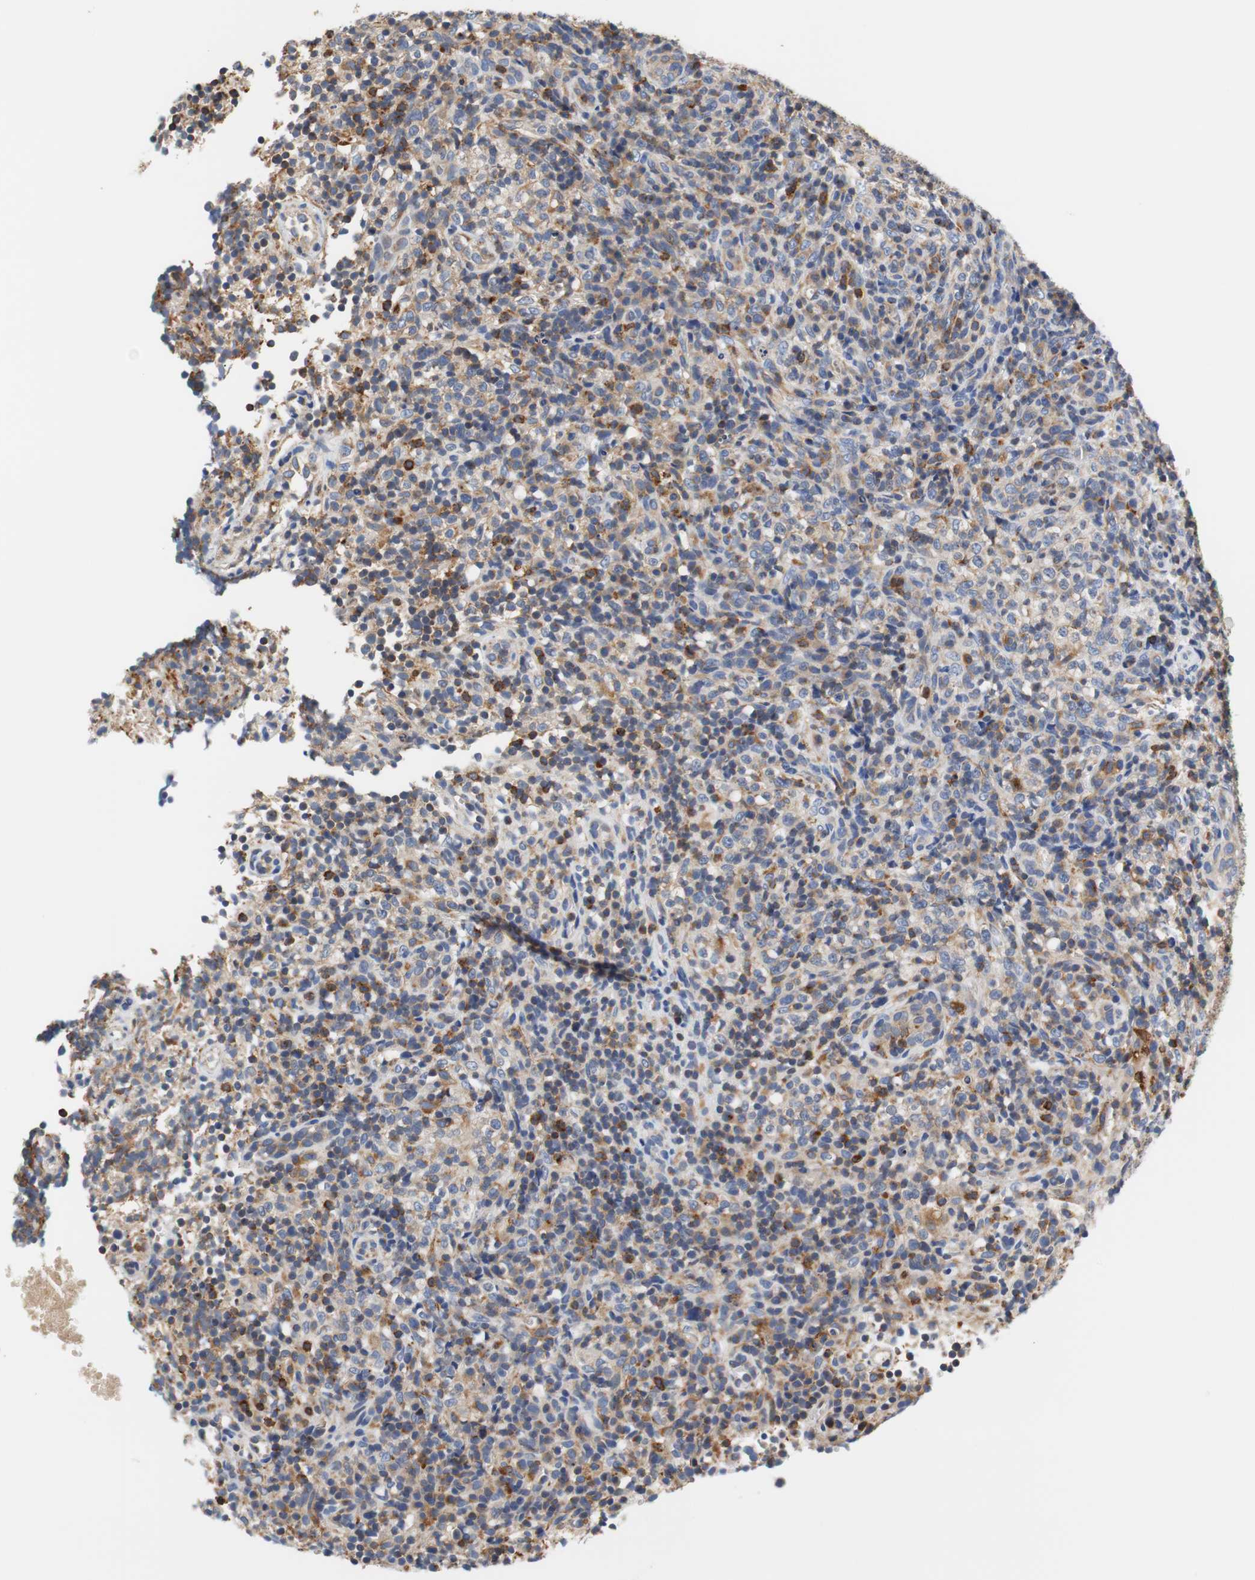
{"staining": {"intensity": "moderate", "quantity": ">75%", "location": "cytoplasmic/membranous"}, "tissue": "lymphoma", "cell_type": "Tumor cells", "image_type": "cancer", "snomed": [{"axis": "morphology", "description": "Malignant lymphoma, non-Hodgkin's type, High grade"}, {"axis": "topography", "description": "Lymph node"}], "caption": "Immunohistochemical staining of human lymphoma exhibits medium levels of moderate cytoplasmic/membranous positivity in approximately >75% of tumor cells.", "gene": "VAMP8", "patient": {"sex": "female", "age": 76}}